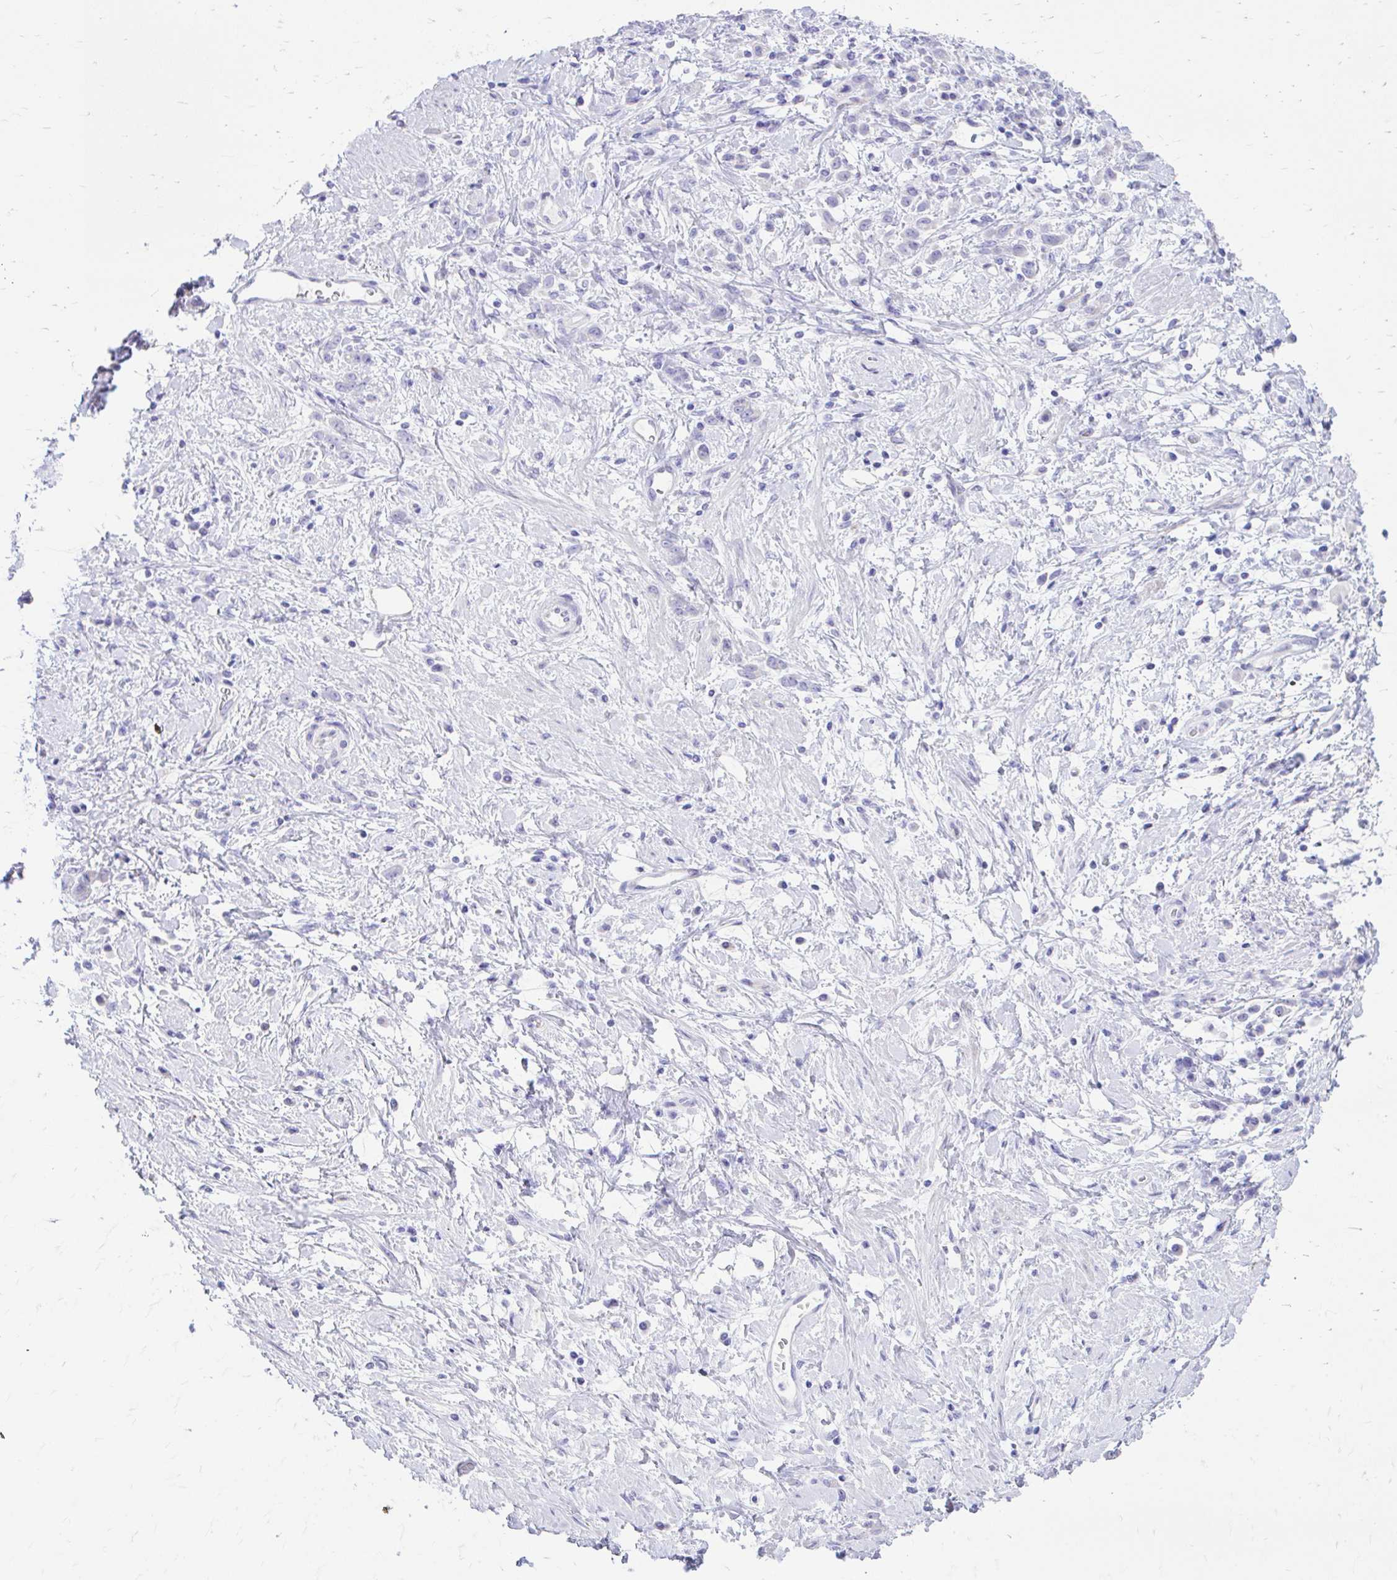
{"staining": {"intensity": "negative", "quantity": "none", "location": "none"}, "tissue": "stomach cancer", "cell_type": "Tumor cells", "image_type": "cancer", "snomed": [{"axis": "morphology", "description": "Adenocarcinoma, NOS"}, {"axis": "topography", "description": "Stomach"}], "caption": "High power microscopy photomicrograph of an immunohistochemistry micrograph of stomach cancer, revealing no significant expression in tumor cells.", "gene": "KRIT1", "patient": {"sex": "female", "age": 60}}